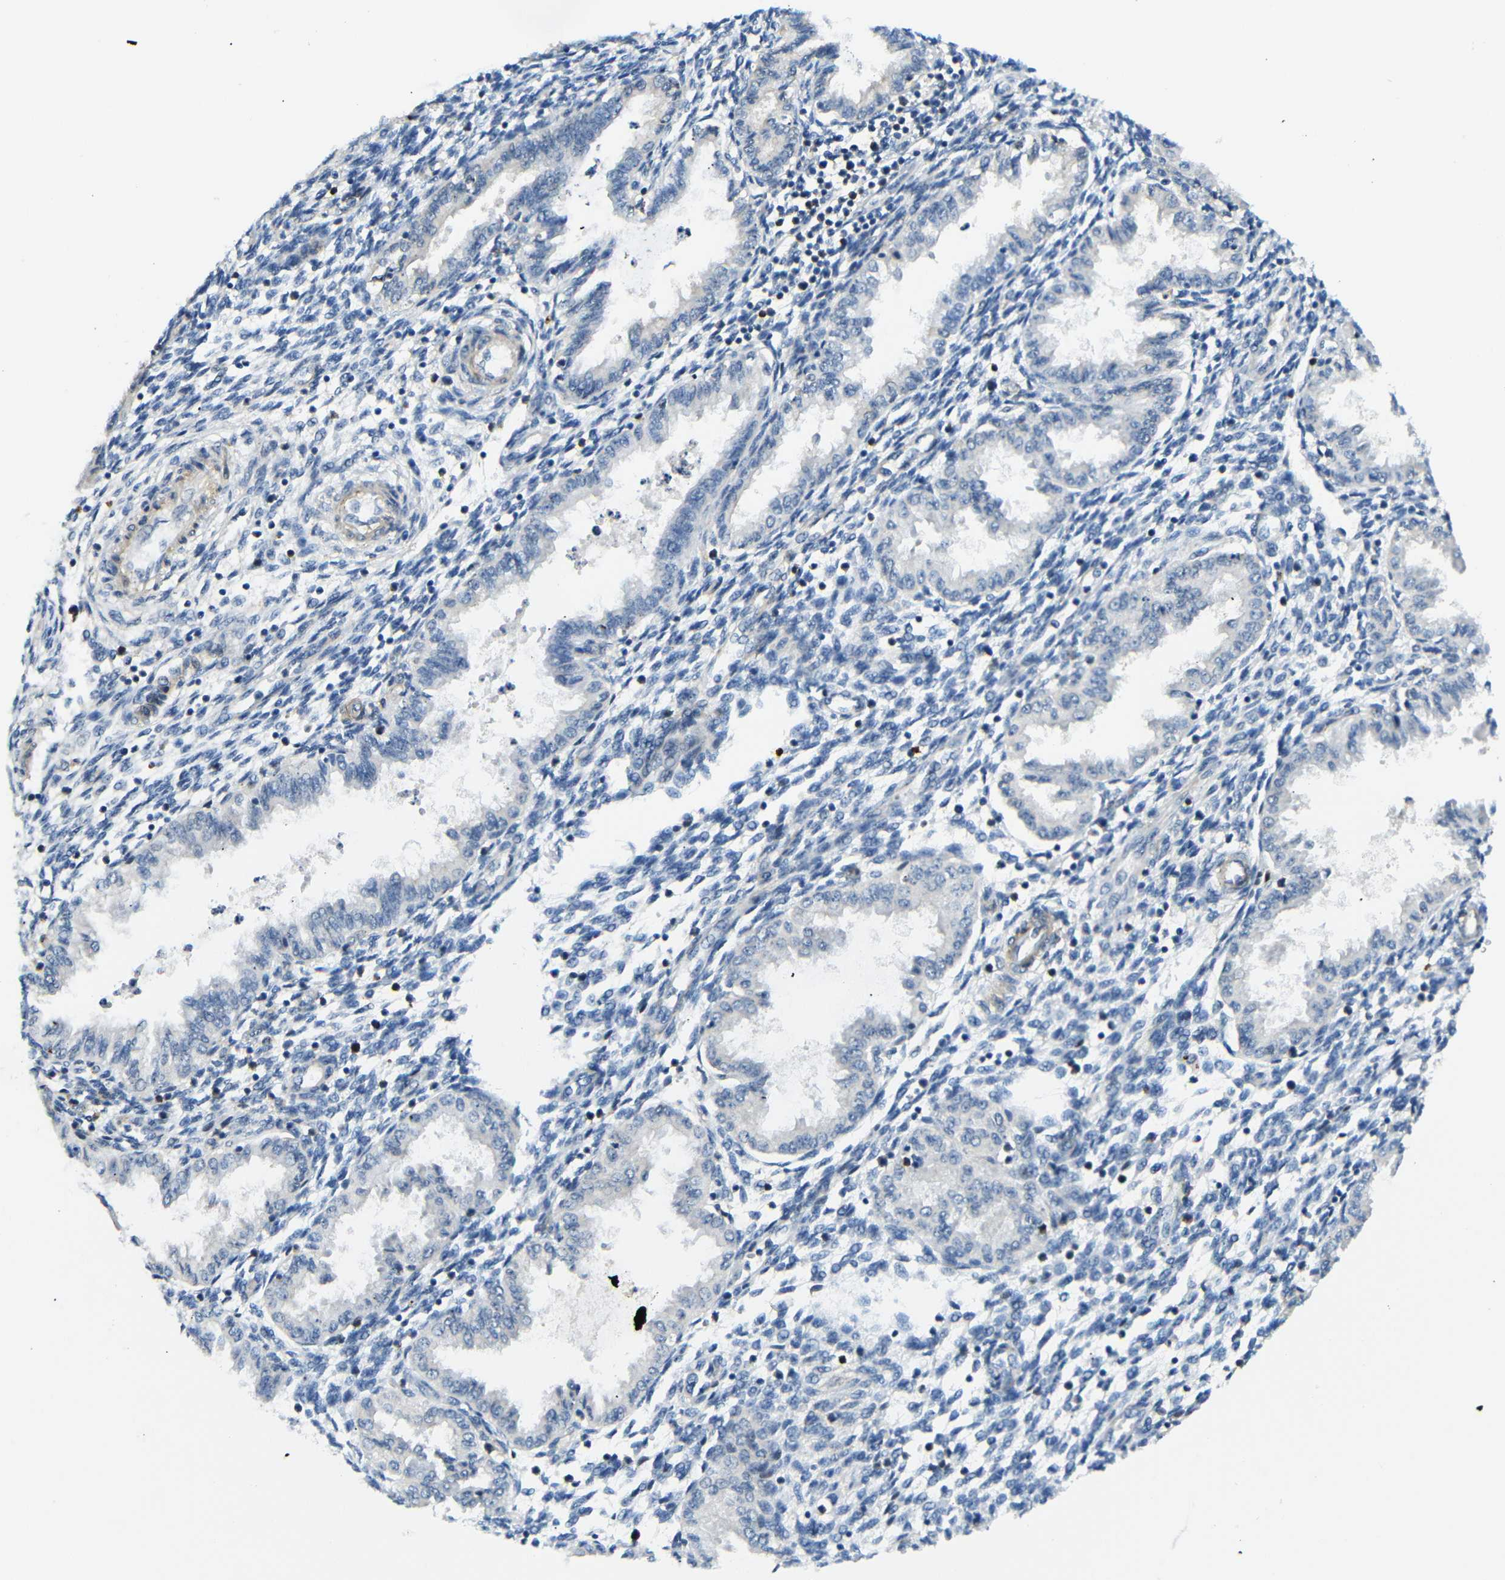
{"staining": {"intensity": "strong", "quantity": "<25%", "location": "nuclear"}, "tissue": "endometrium", "cell_type": "Cells in endometrial stroma", "image_type": "normal", "snomed": [{"axis": "morphology", "description": "Normal tissue, NOS"}, {"axis": "topography", "description": "Endometrium"}], "caption": "Protein staining by IHC displays strong nuclear positivity in approximately <25% of cells in endometrial stroma in normal endometrium.", "gene": "PARN", "patient": {"sex": "female", "age": 33}}